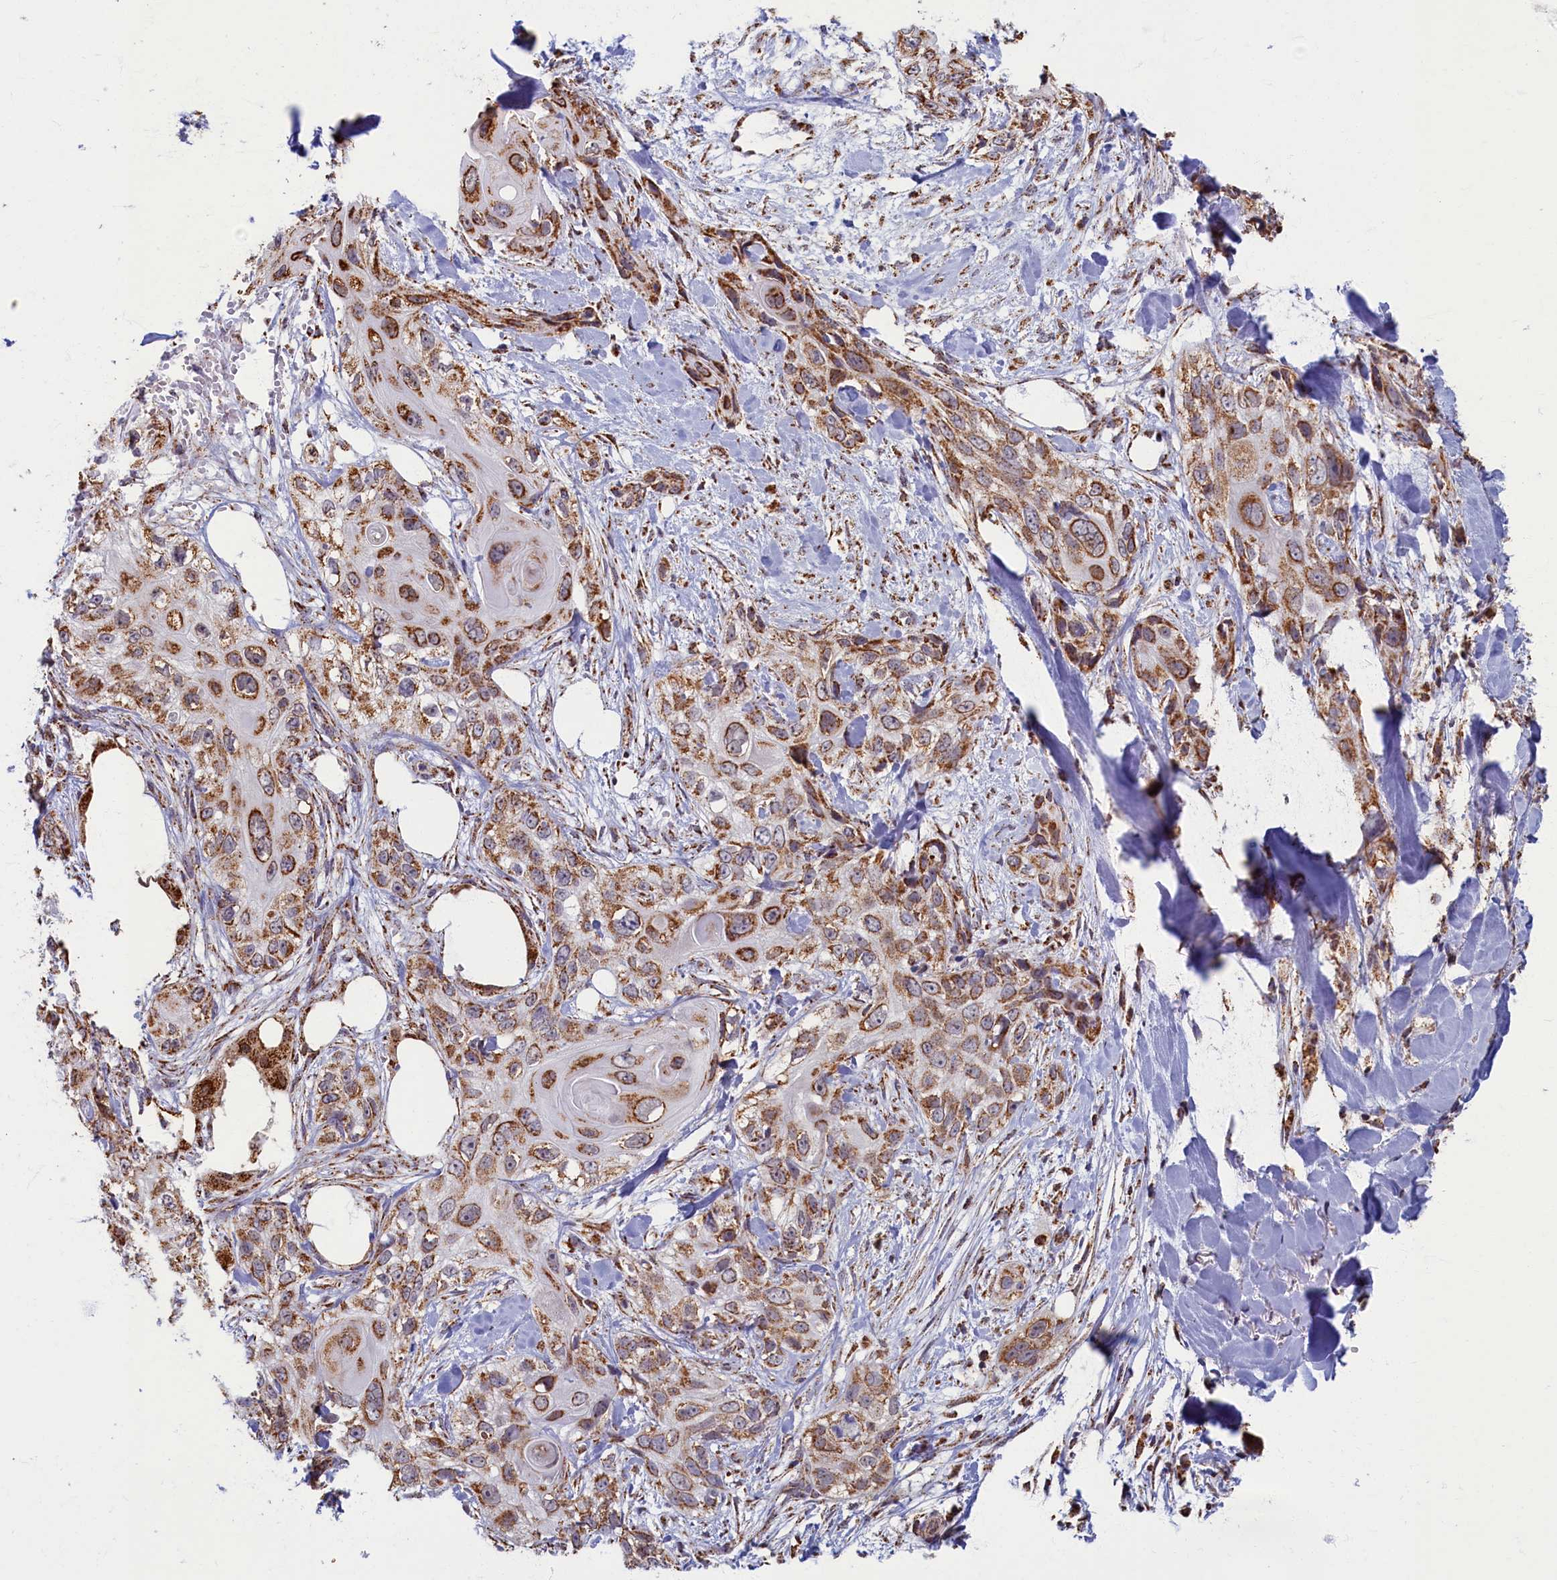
{"staining": {"intensity": "moderate", "quantity": ">75%", "location": "cytoplasmic/membranous"}, "tissue": "skin cancer", "cell_type": "Tumor cells", "image_type": "cancer", "snomed": [{"axis": "morphology", "description": "Normal tissue, NOS"}, {"axis": "morphology", "description": "Squamous cell carcinoma, NOS"}, {"axis": "topography", "description": "Skin"}], "caption": "Immunohistochemistry micrograph of squamous cell carcinoma (skin) stained for a protein (brown), which exhibits medium levels of moderate cytoplasmic/membranous positivity in approximately >75% of tumor cells.", "gene": "SPR", "patient": {"sex": "male", "age": 72}}